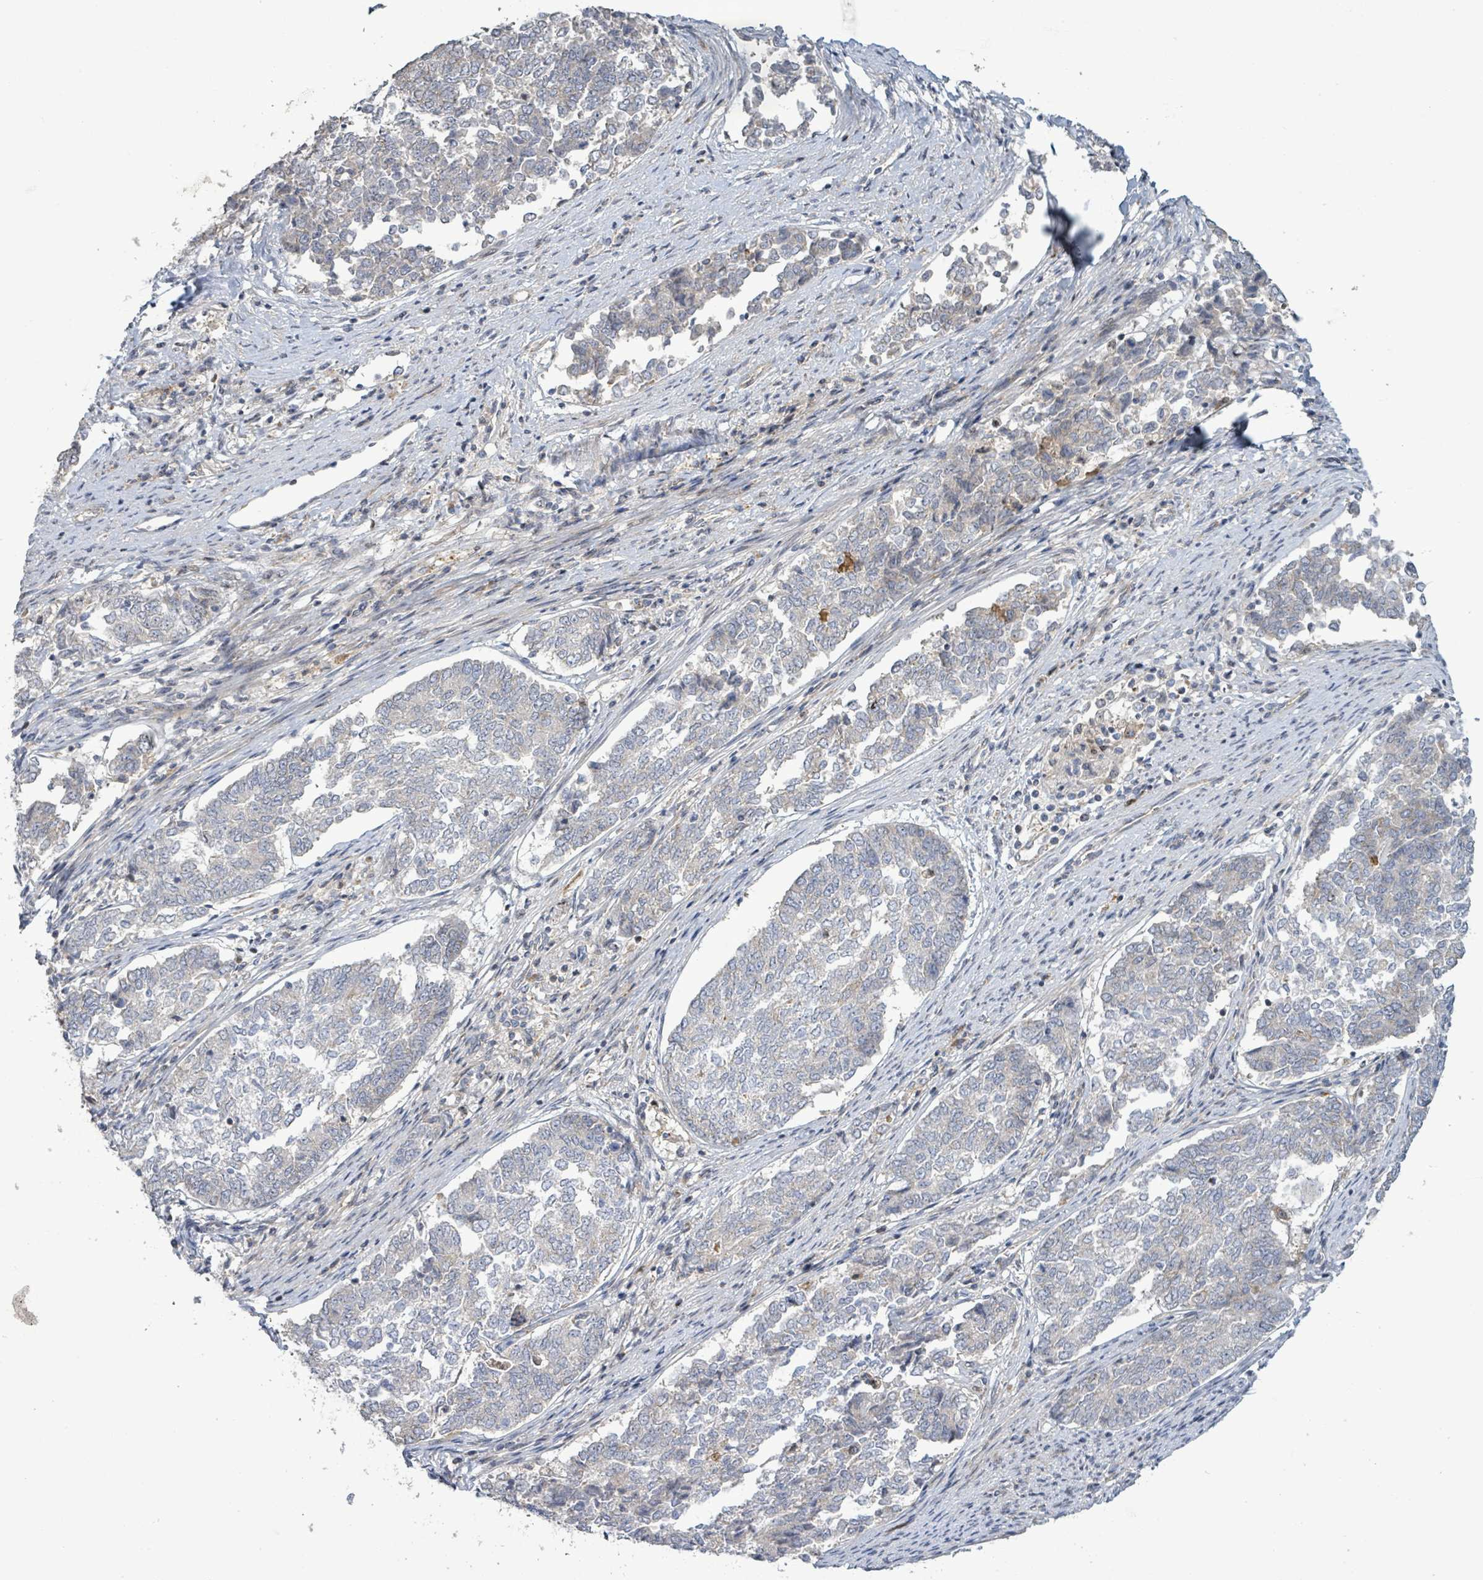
{"staining": {"intensity": "negative", "quantity": "none", "location": "none"}, "tissue": "endometrial cancer", "cell_type": "Tumor cells", "image_type": "cancer", "snomed": [{"axis": "morphology", "description": "Adenocarcinoma, NOS"}, {"axis": "topography", "description": "Endometrium"}], "caption": "Immunohistochemistry micrograph of neoplastic tissue: endometrial cancer stained with DAB exhibits no significant protein expression in tumor cells.", "gene": "LILRA4", "patient": {"sex": "female", "age": 80}}